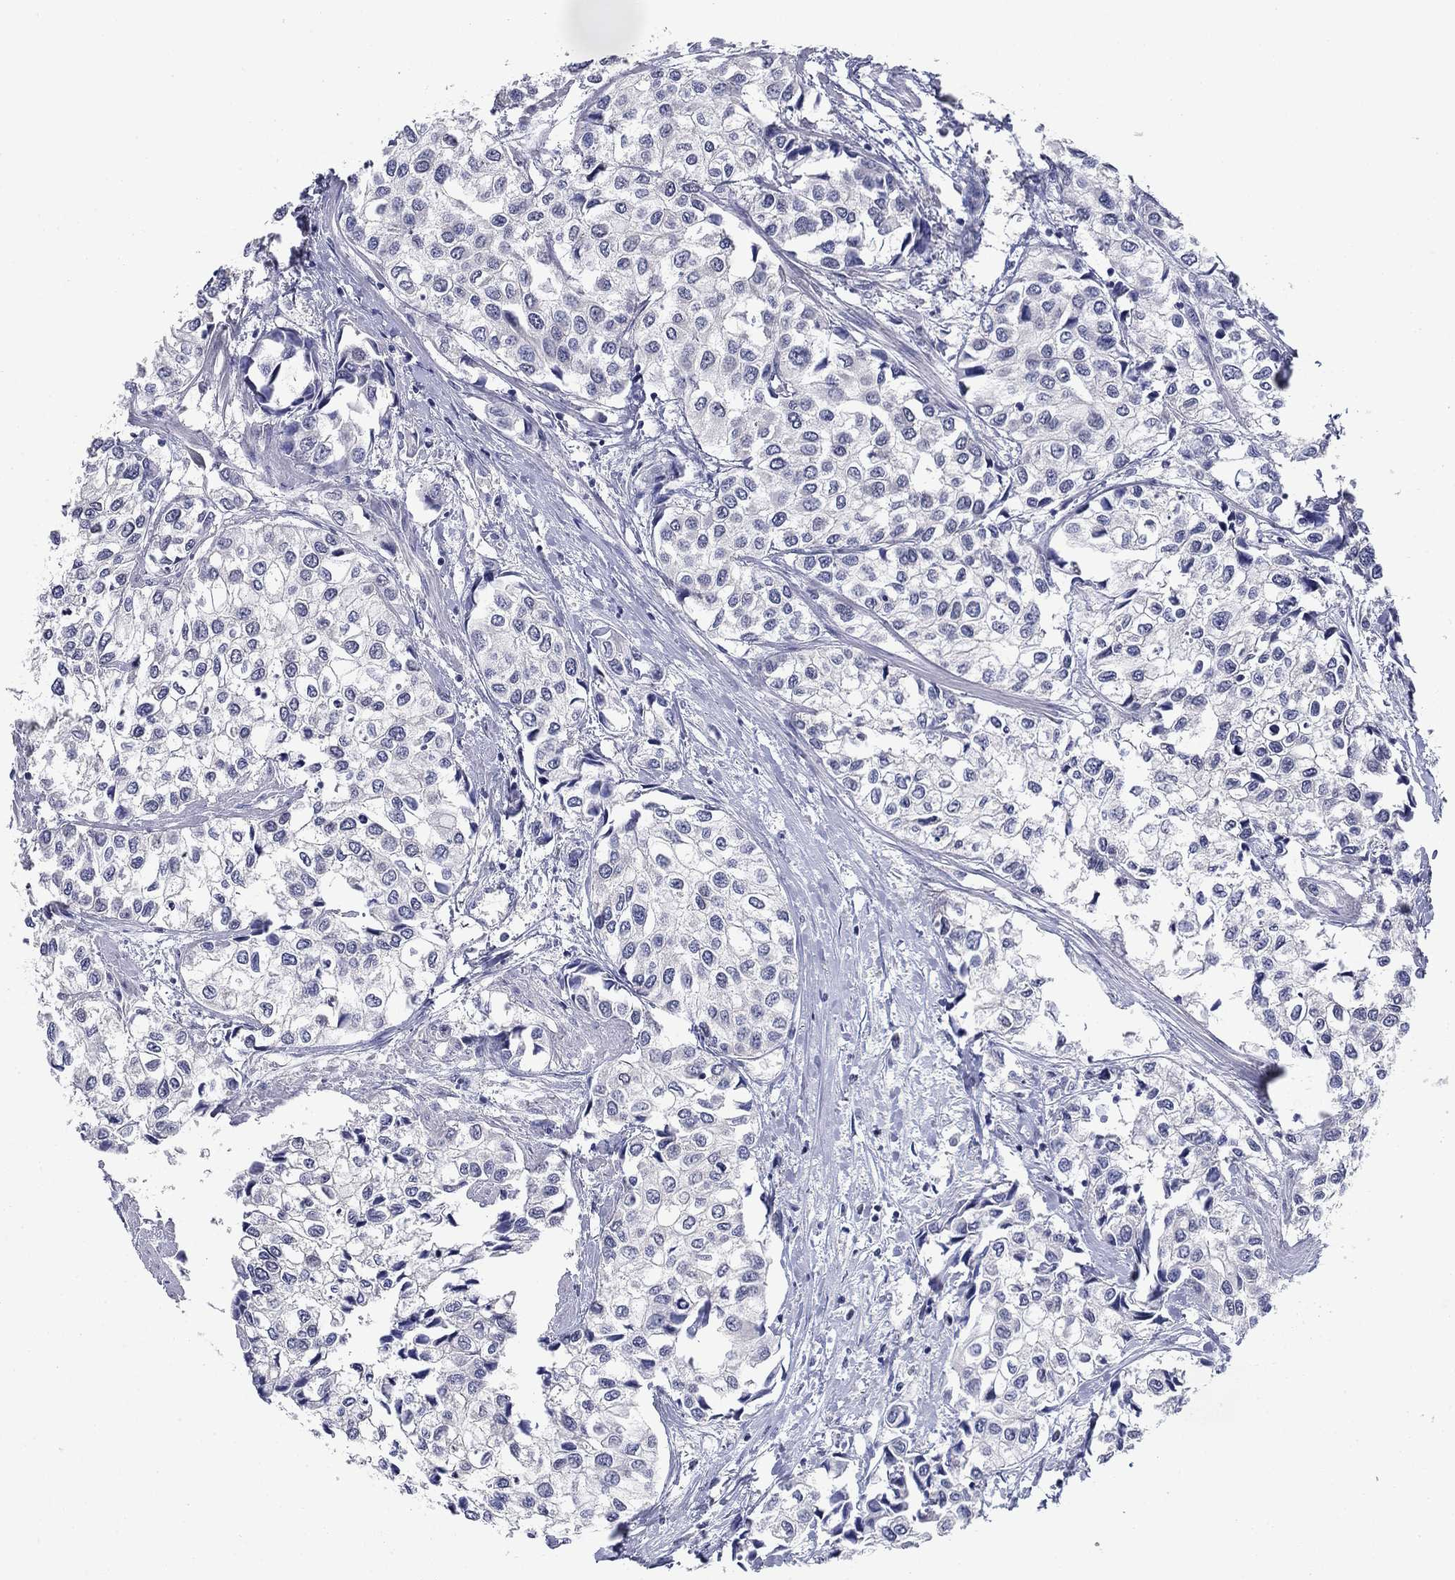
{"staining": {"intensity": "negative", "quantity": "none", "location": "none"}, "tissue": "urothelial cancer", "cell_type": "Tumor cells", "image_type": "cancer", "snomed": [{"axis": "morphology", "description": "Urothelial carcinoma, High grade"}, {"axis": "topography", "description": "Urinary bladder"}], "caption": "Protein analysis of urothelial cancer displays no significant staining in tumor cells.", "gene": "DDTL", "patient": {"sex": "male", "age": 73}}